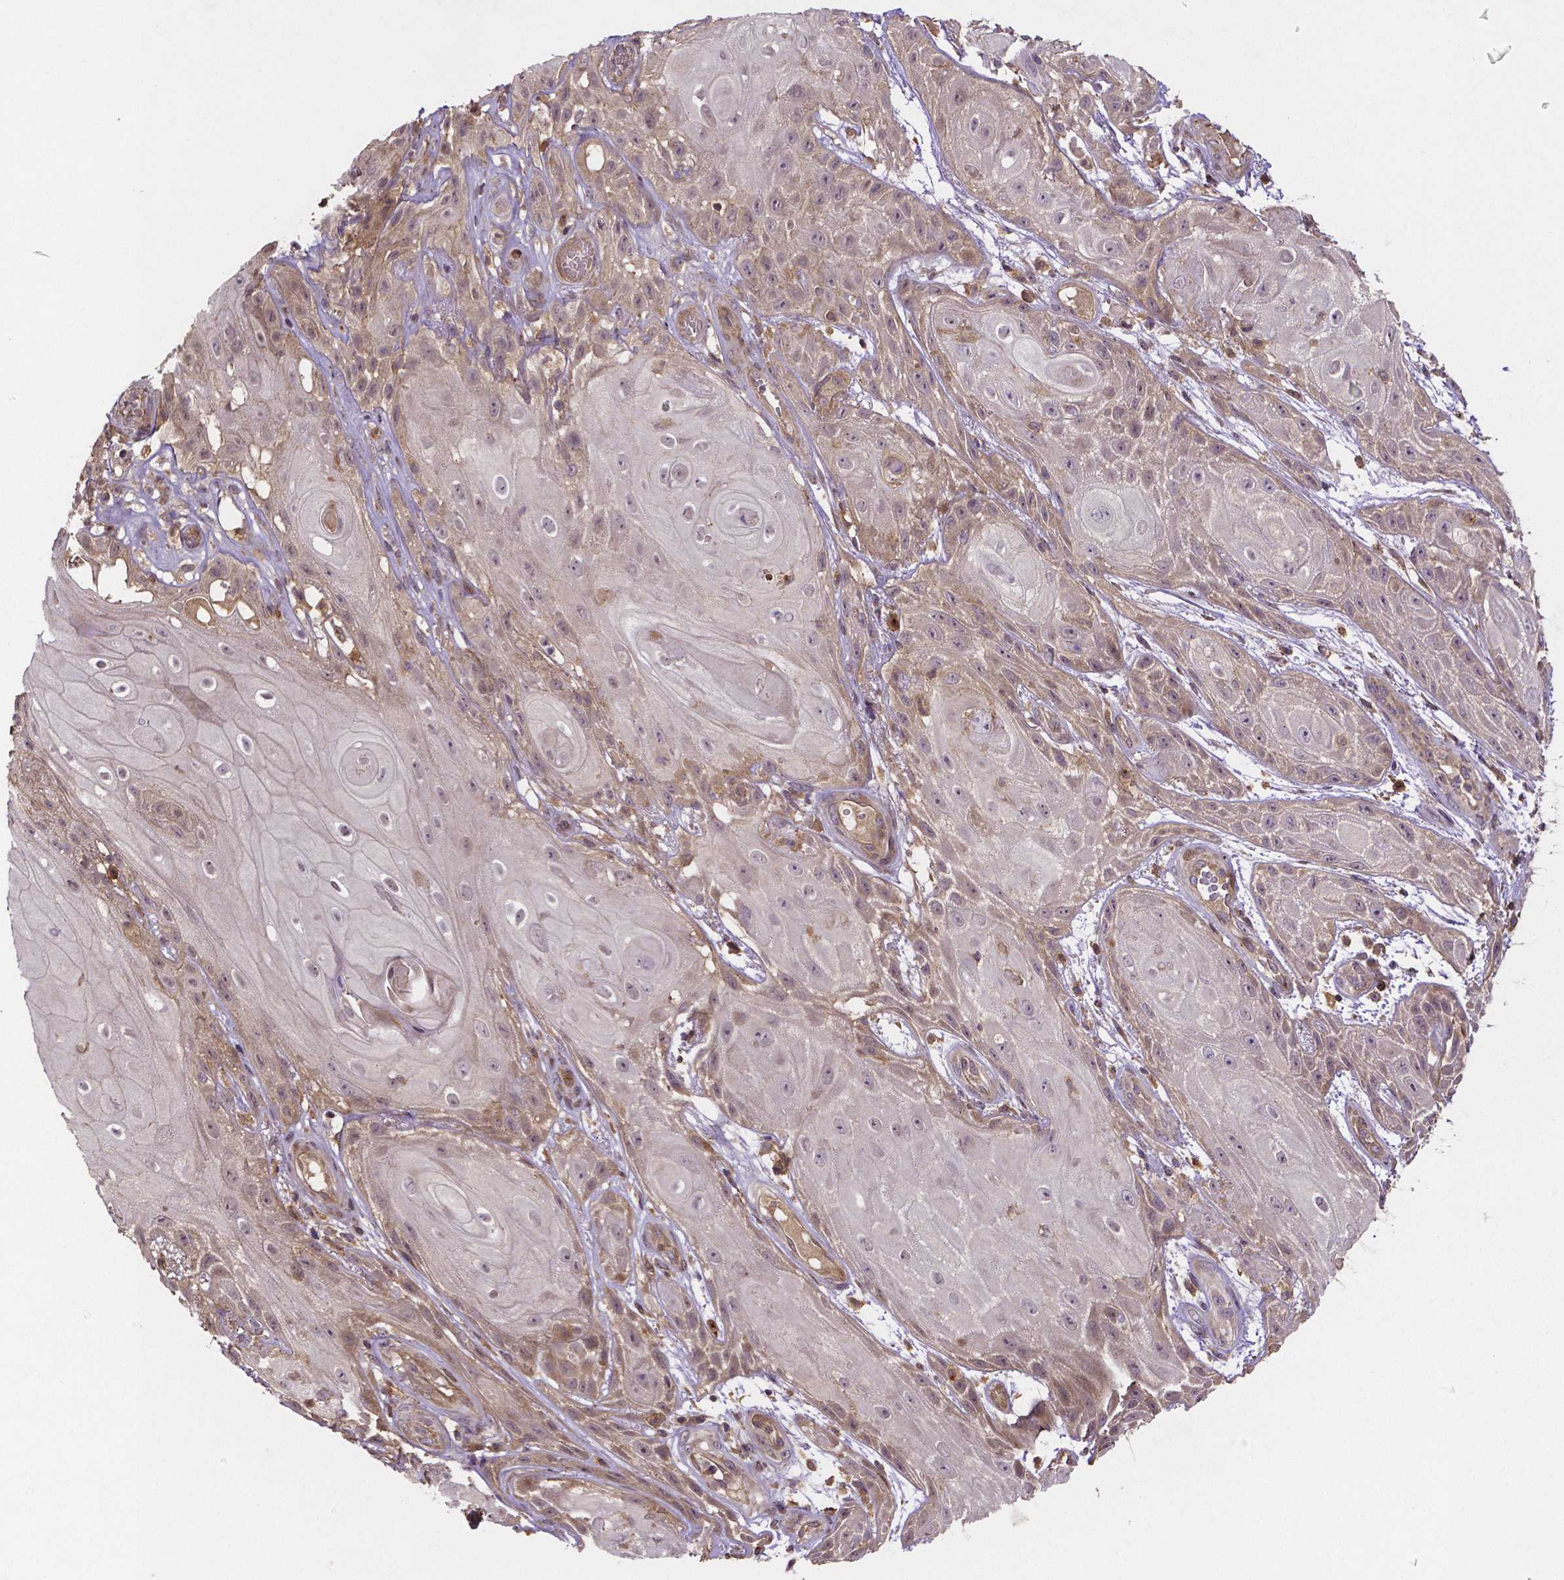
{"staining": {"intensity": "weak", "quantity": "25%-75%", "location": "cytoplasmic/membranous"}, "tissue": "skin cancer", "cell_type": "Tumor cells", "image_type": "cancer", "snomed": [{"axis": "morphology", "description": "Squamous cell carcinoma, NOS"}, {"axis": "topography", "description": "Skin"}], "caption": "Protein staining displays weak cytoplasmic/membranous expression in approximately 25%-75% of tumor cells in skin cancer. The staining is performed using DAB (3,3'-diaminobenzidine) brown chromogen to label protein expression. The nuclei are counter-stained blue using hematoxylin.", "gene": "RNF123", "patient": {"sex": "male", "age": 62}}